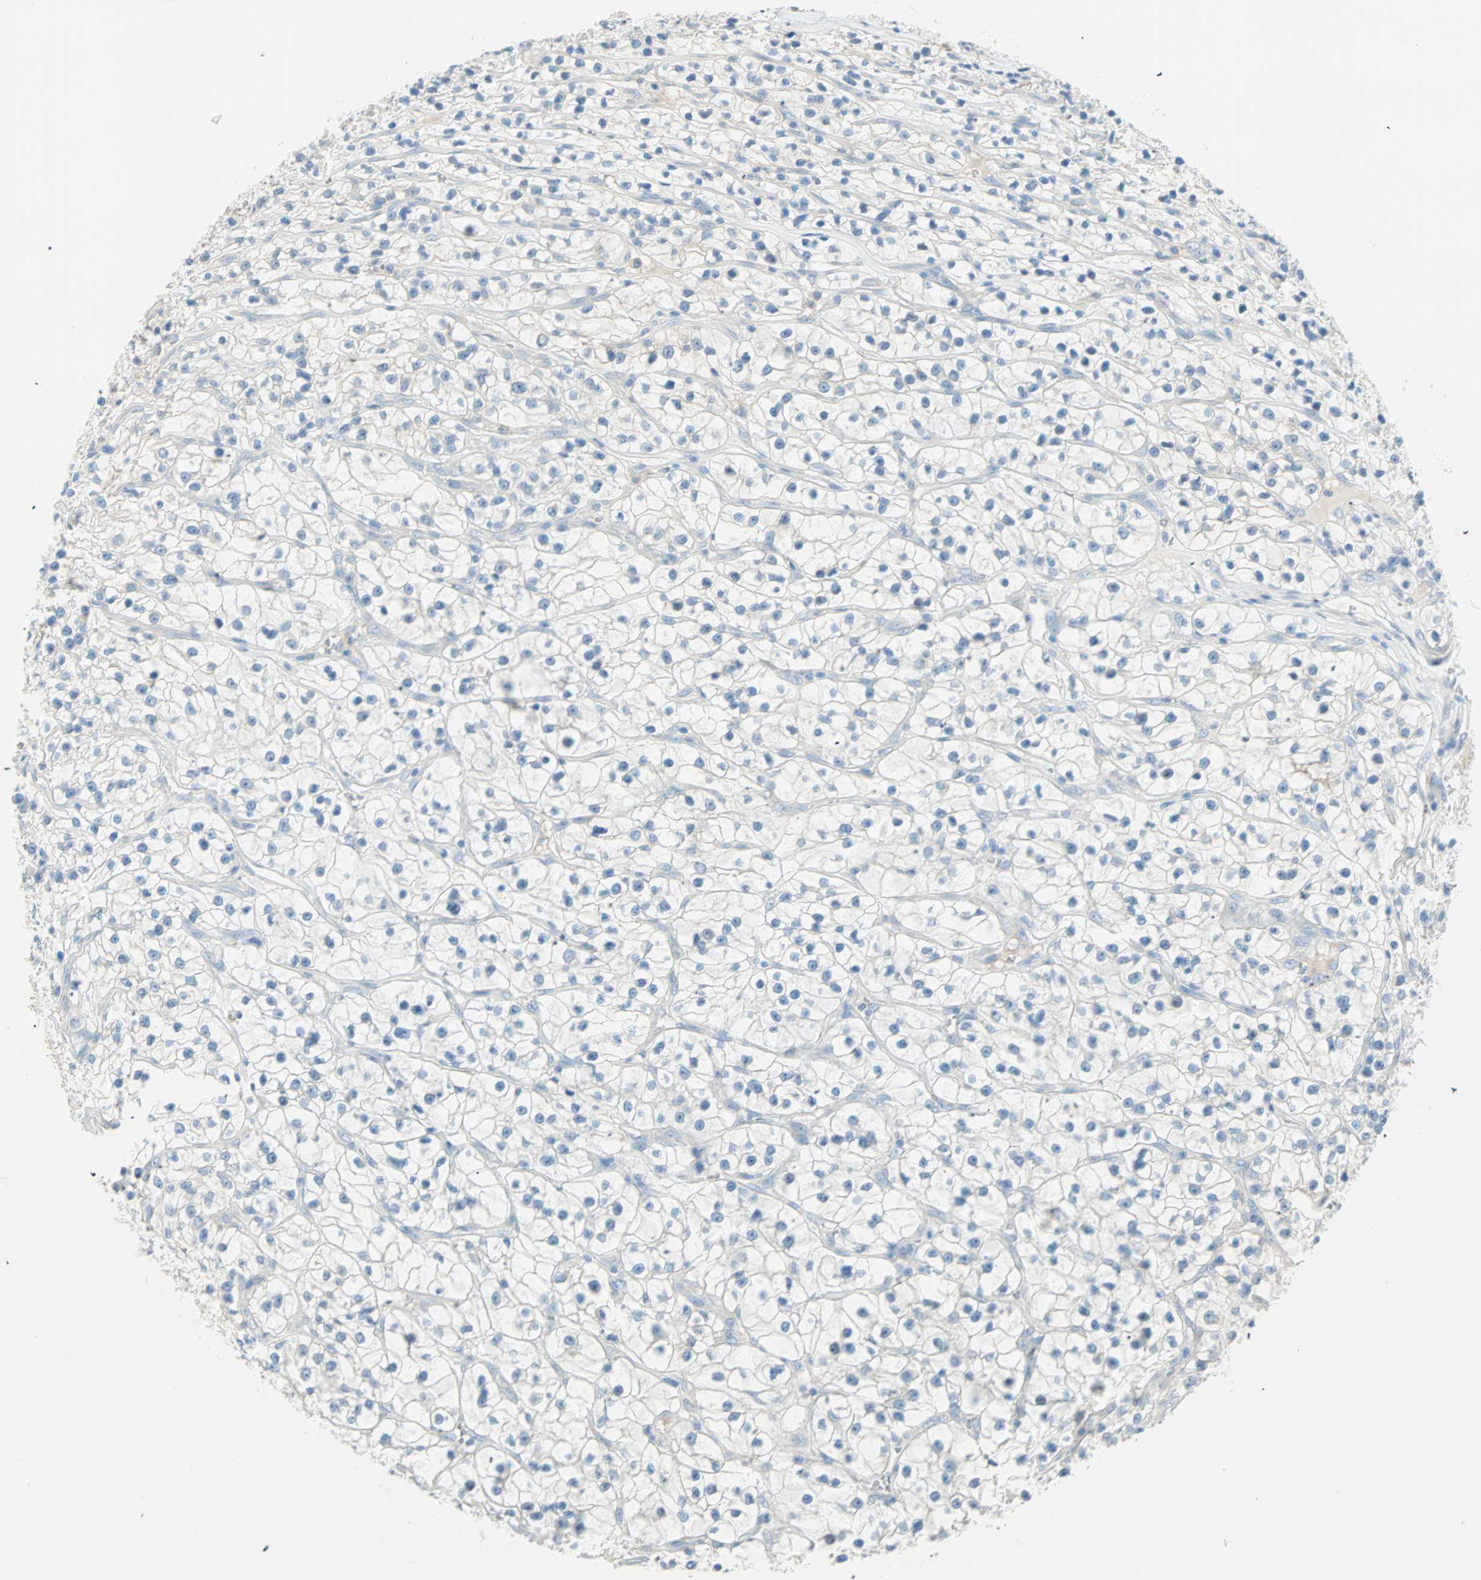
{"staining": {"intensity": "negative", "quantity": "none", "location": "none"}, "tissue": "renal cancer", "cell_type": "Tumor cells", "image_type": "cancer", "snomed": [{"axis": "morphology", "description": "Adenocarcinoma, NOS"}, {"axis": "topography", "description": "Kidney"}], "caption": "Renal adenocarcinoma was stained to show a protein in brown. There is no significant expression in tumor cells. (Brightfield microscopy of DAB immunohistochemistry (IHC) at high magnification).", "gene": "ATF6", "patient": {"sex": "female", "age": 57}}